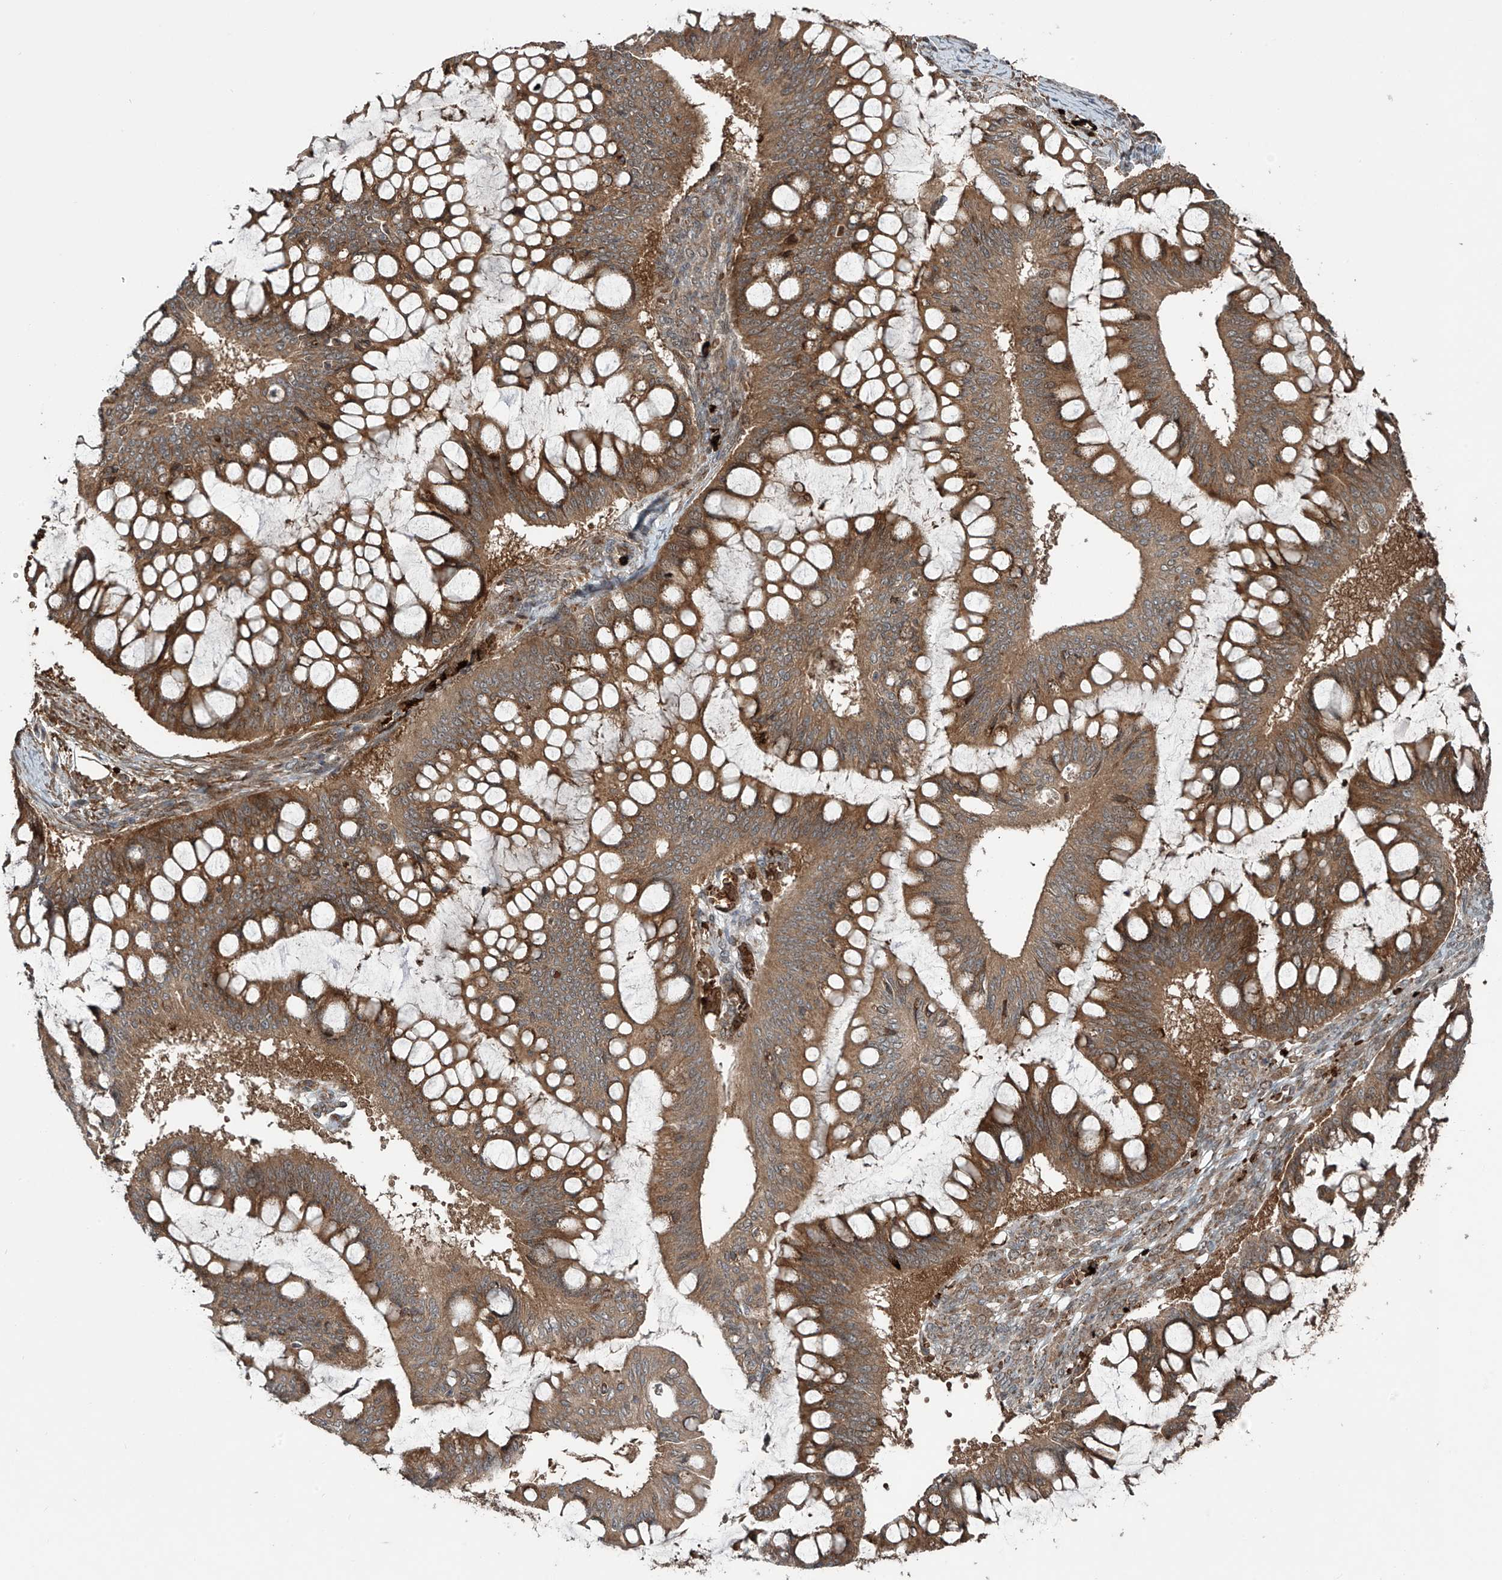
{"staining": {"intensity": "weak", "quantity": ">75%", "location": "cytoplasmic/membranous"}, "tissue": "ovarian cancer", "cell_type": "Tumor cells", "image_type": "cancer", "snomed": [{"axis": "morphology", "description": "Cystadenocarcinoma, mucinous, NOS"}, {"axis": "topography", "description": "Ovary"}], "caption": "Ovarian cancer stained for a protein (brown) exhibits weak cytoplasmic/membranous positive positivity in approximately >75% of tumor cells.", "gene": "ZDHHC9", "patient": {"sex": "female", "age": 73}}